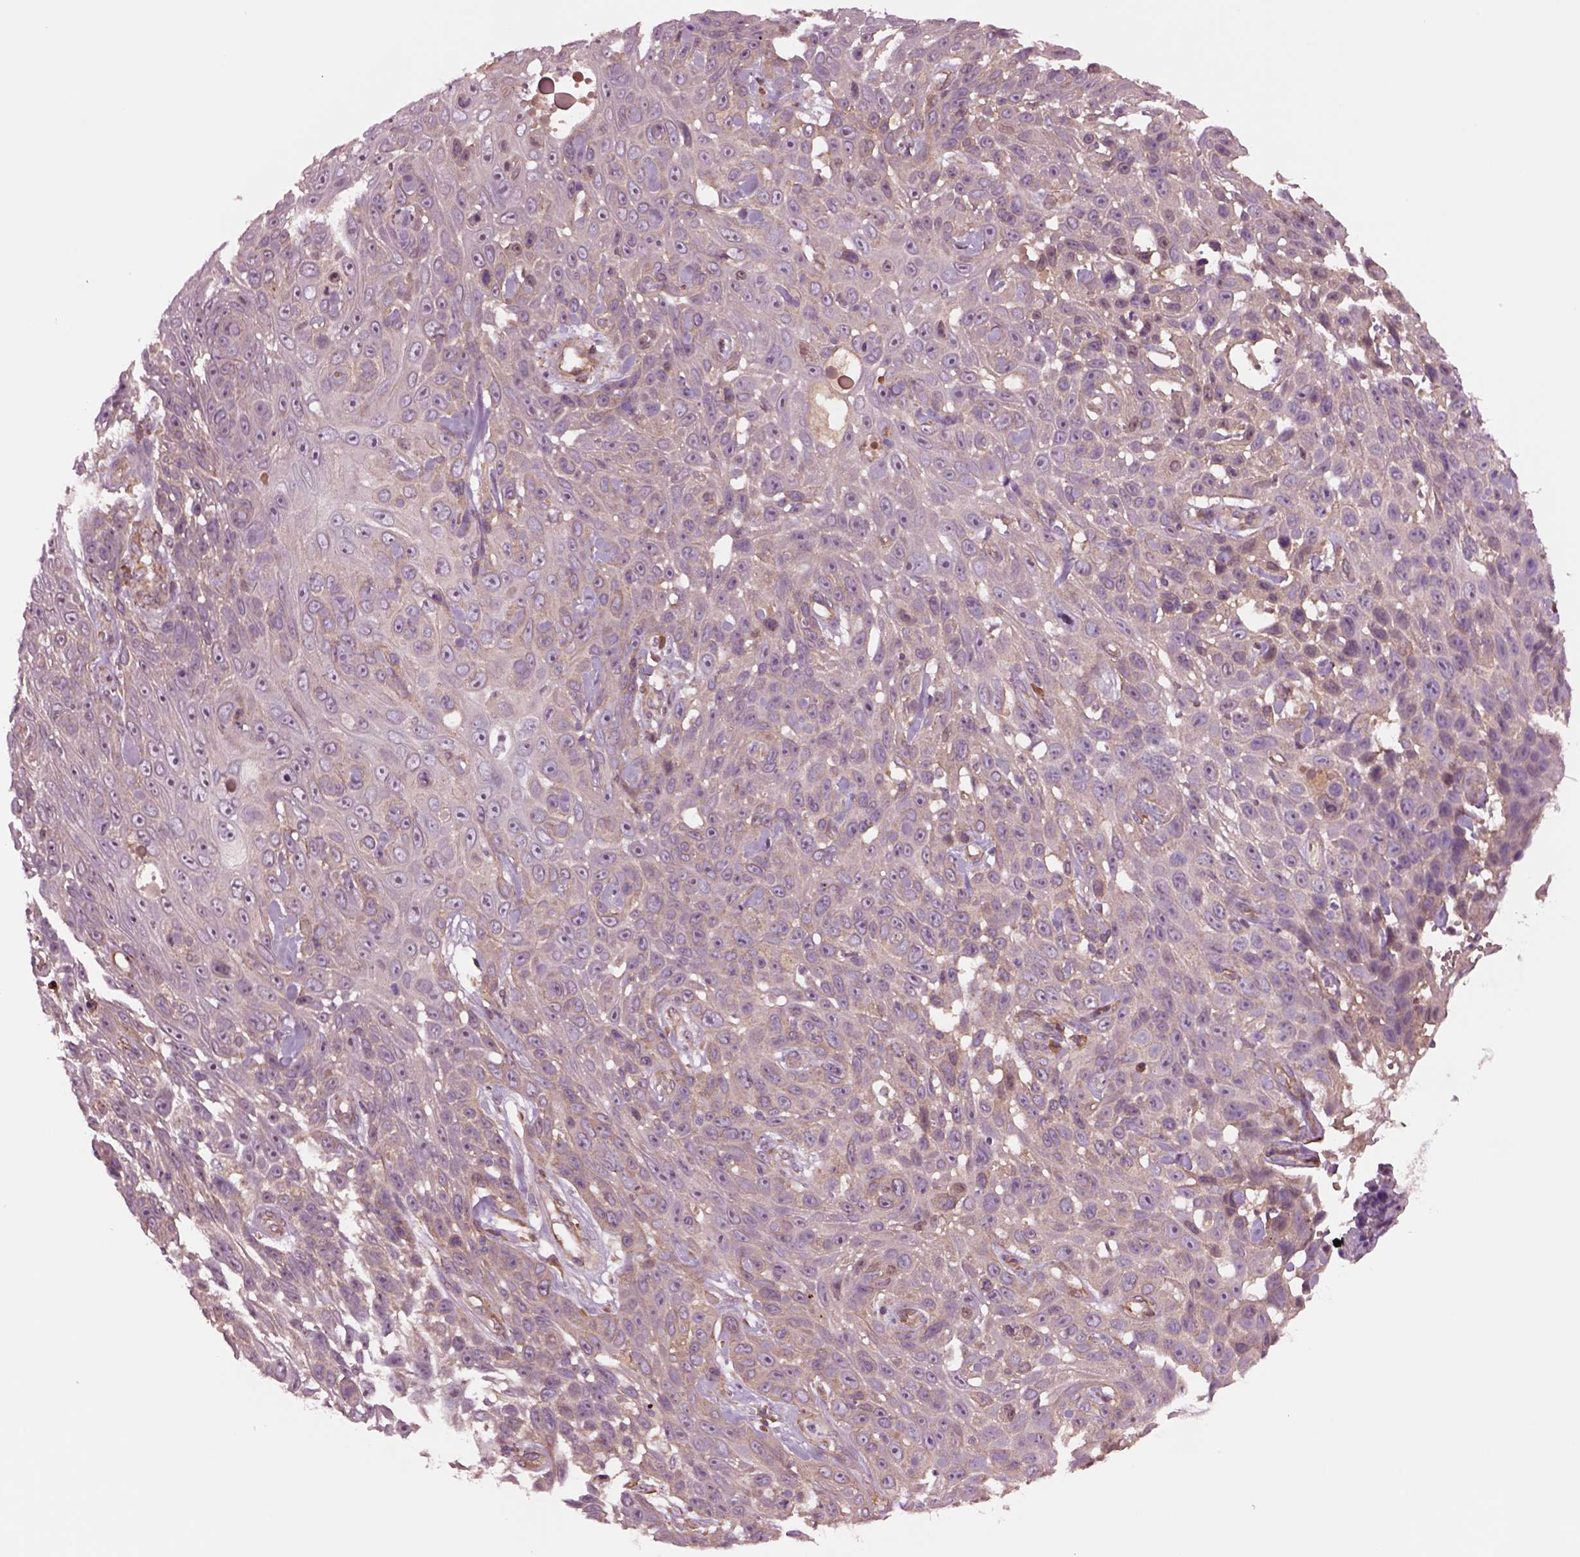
{"staining": {"intensity": "negative", "quantity": "none", "location": "none"}, "tissue": "skin cancer", "cell_type": "Tumor cells", "image_type": "cancer", "snomed": [{"axis": "morphology", "description": "Squamous cell carcinoma, NOS"}, {"axis": "topography", "description": "Skin"}], "caption": "DAB (3,3'-diaminobenzidine) immunohistochemical staining of human skin squamous cell carcinoma displays no significant positivity in tumor cells.", "gene": "HTR1B", "patient": {"sex": "male", "age": 82}}